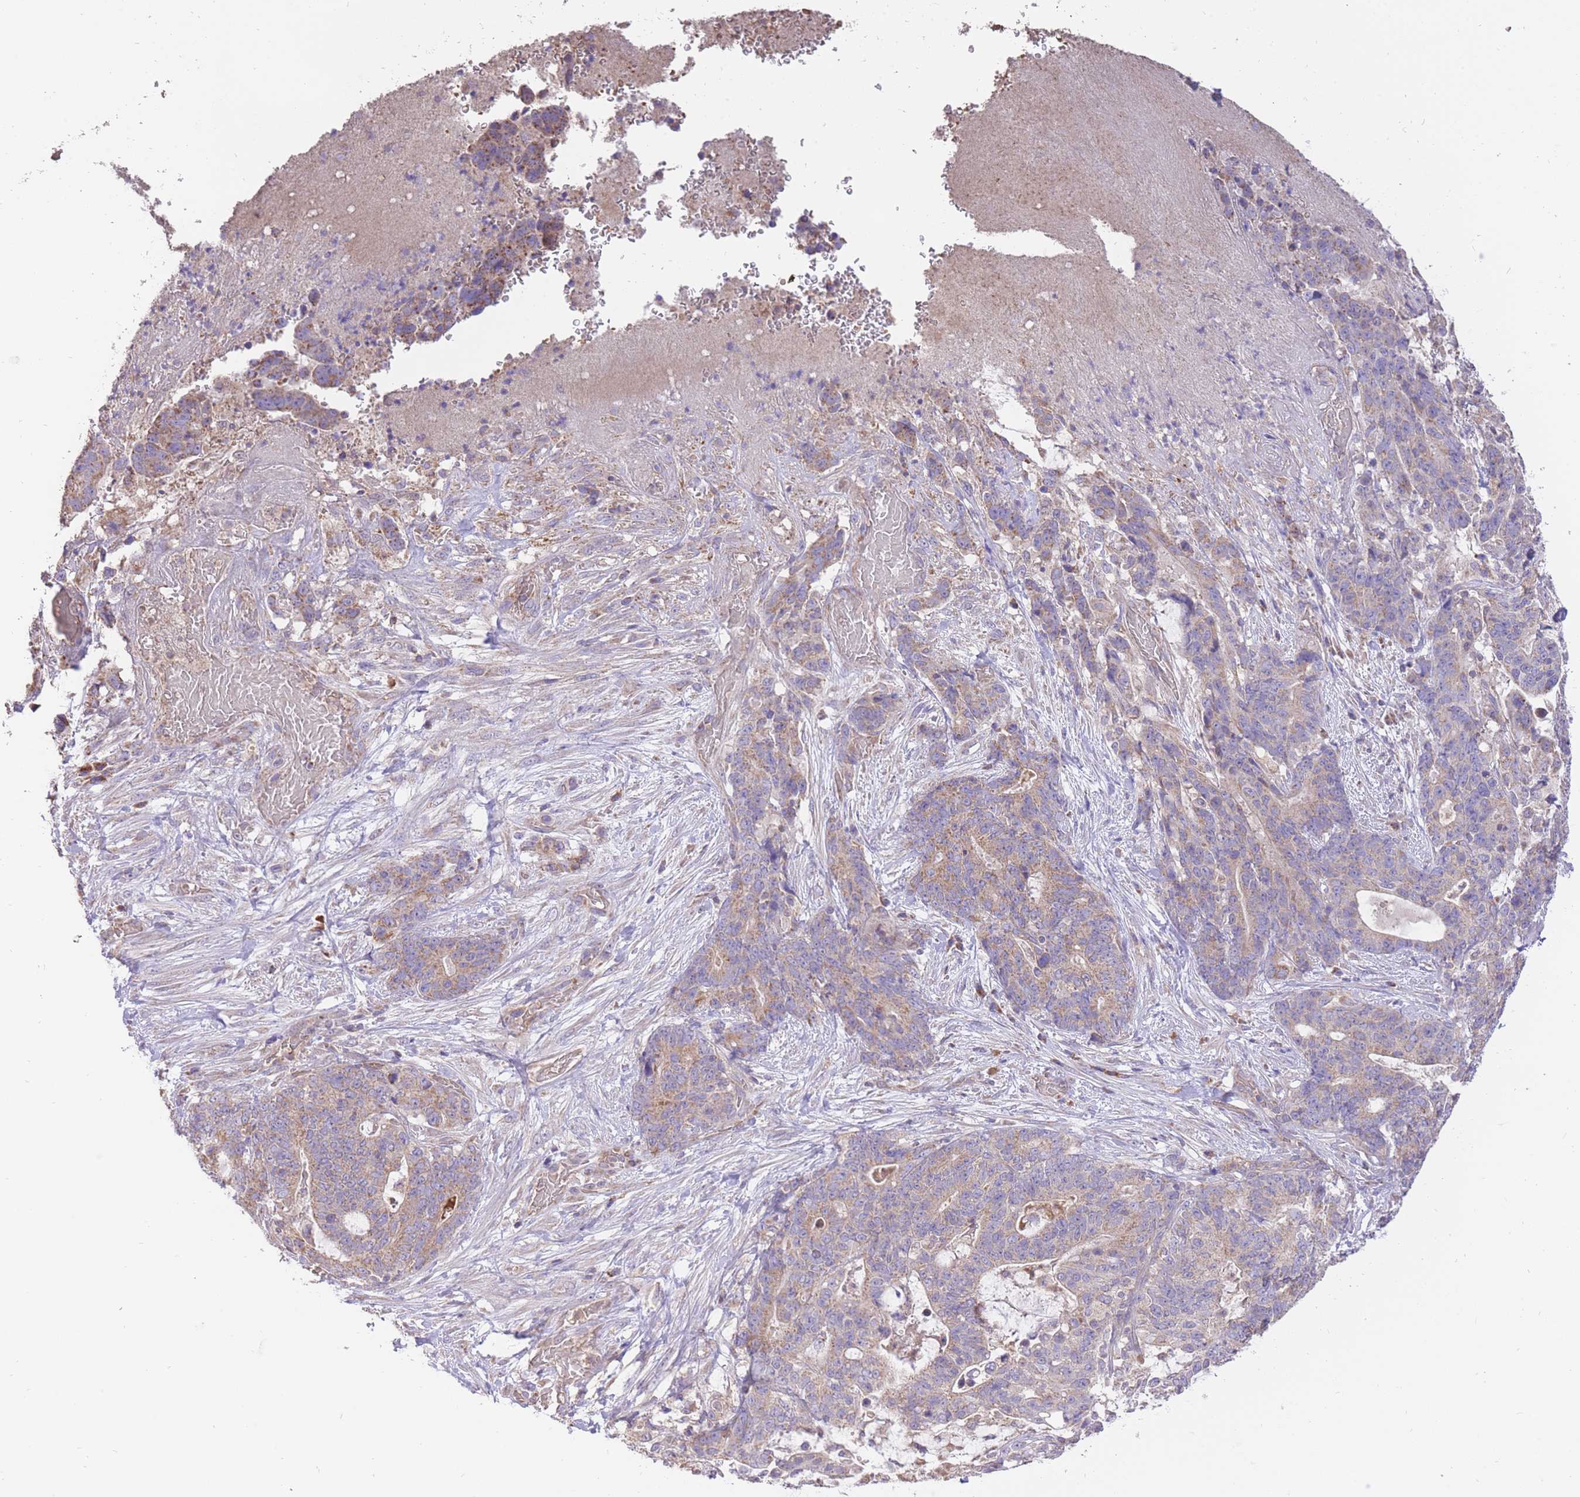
{"staining": {"intensity": "moderate", "quantity": ">75%", "location": "cytoplasmic/membranous"}, "tissue": "stomach cancer", "cell_type": "Tumor cells", "image_type": "cancer", "snomed": [{"axis": "morphology", "description": "Normal tissue, NOS"}, {"axis": "morphology", "description": "Adenocarcinoma, NOS"}, {"axis": "topography", "description": "Stomach"}], "caption": "Tumor cells display moderate cytoplasmic/membranous staining in approximately >75% of cells in stomach cancer.", "gene": "PREP", "patient": {"sex": "female", "age": 64}}